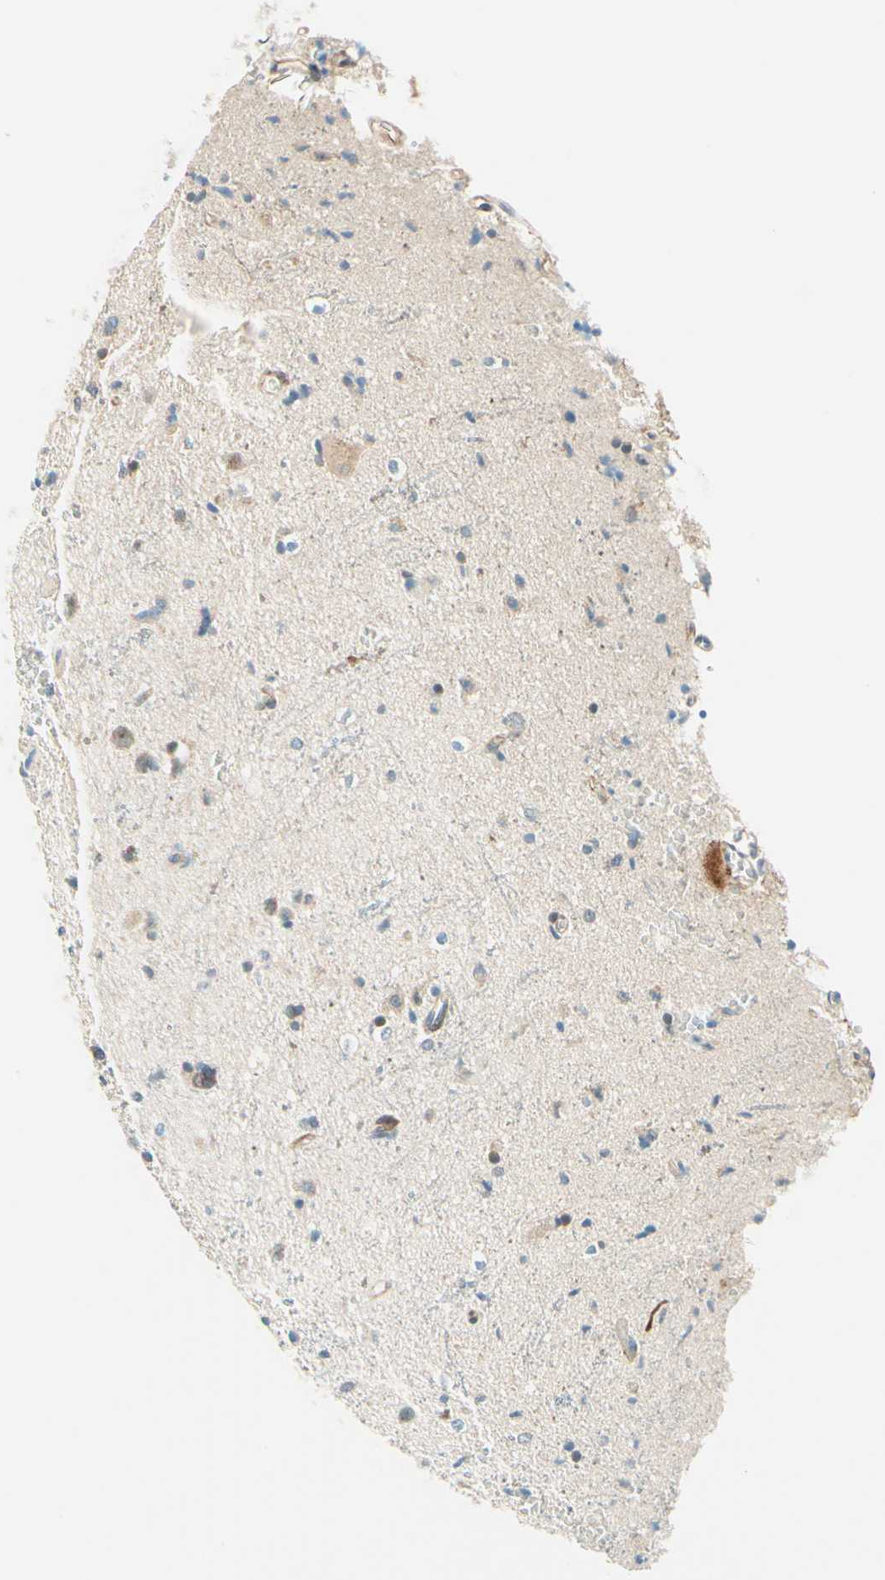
{"staining": {"intensity": "weak", "quantity": "<25%", "location": "cytoplasmic/membranous"}, "tissue": "glioma", "cell_type": "Tumor cells", "image_type": "cancer", "snomed": [{"axis": "morphology", "description": "Glioma, malignant, High grade"}, {"axis": "topography", "description": "Brain"}], "caption": "This is a micrograph of immunohistochemistry (IHC) staining of glioma, which shows no staining in tumor cells.", "gene": "TAOK2", "patient": {"sex": "male", "age": 47}}